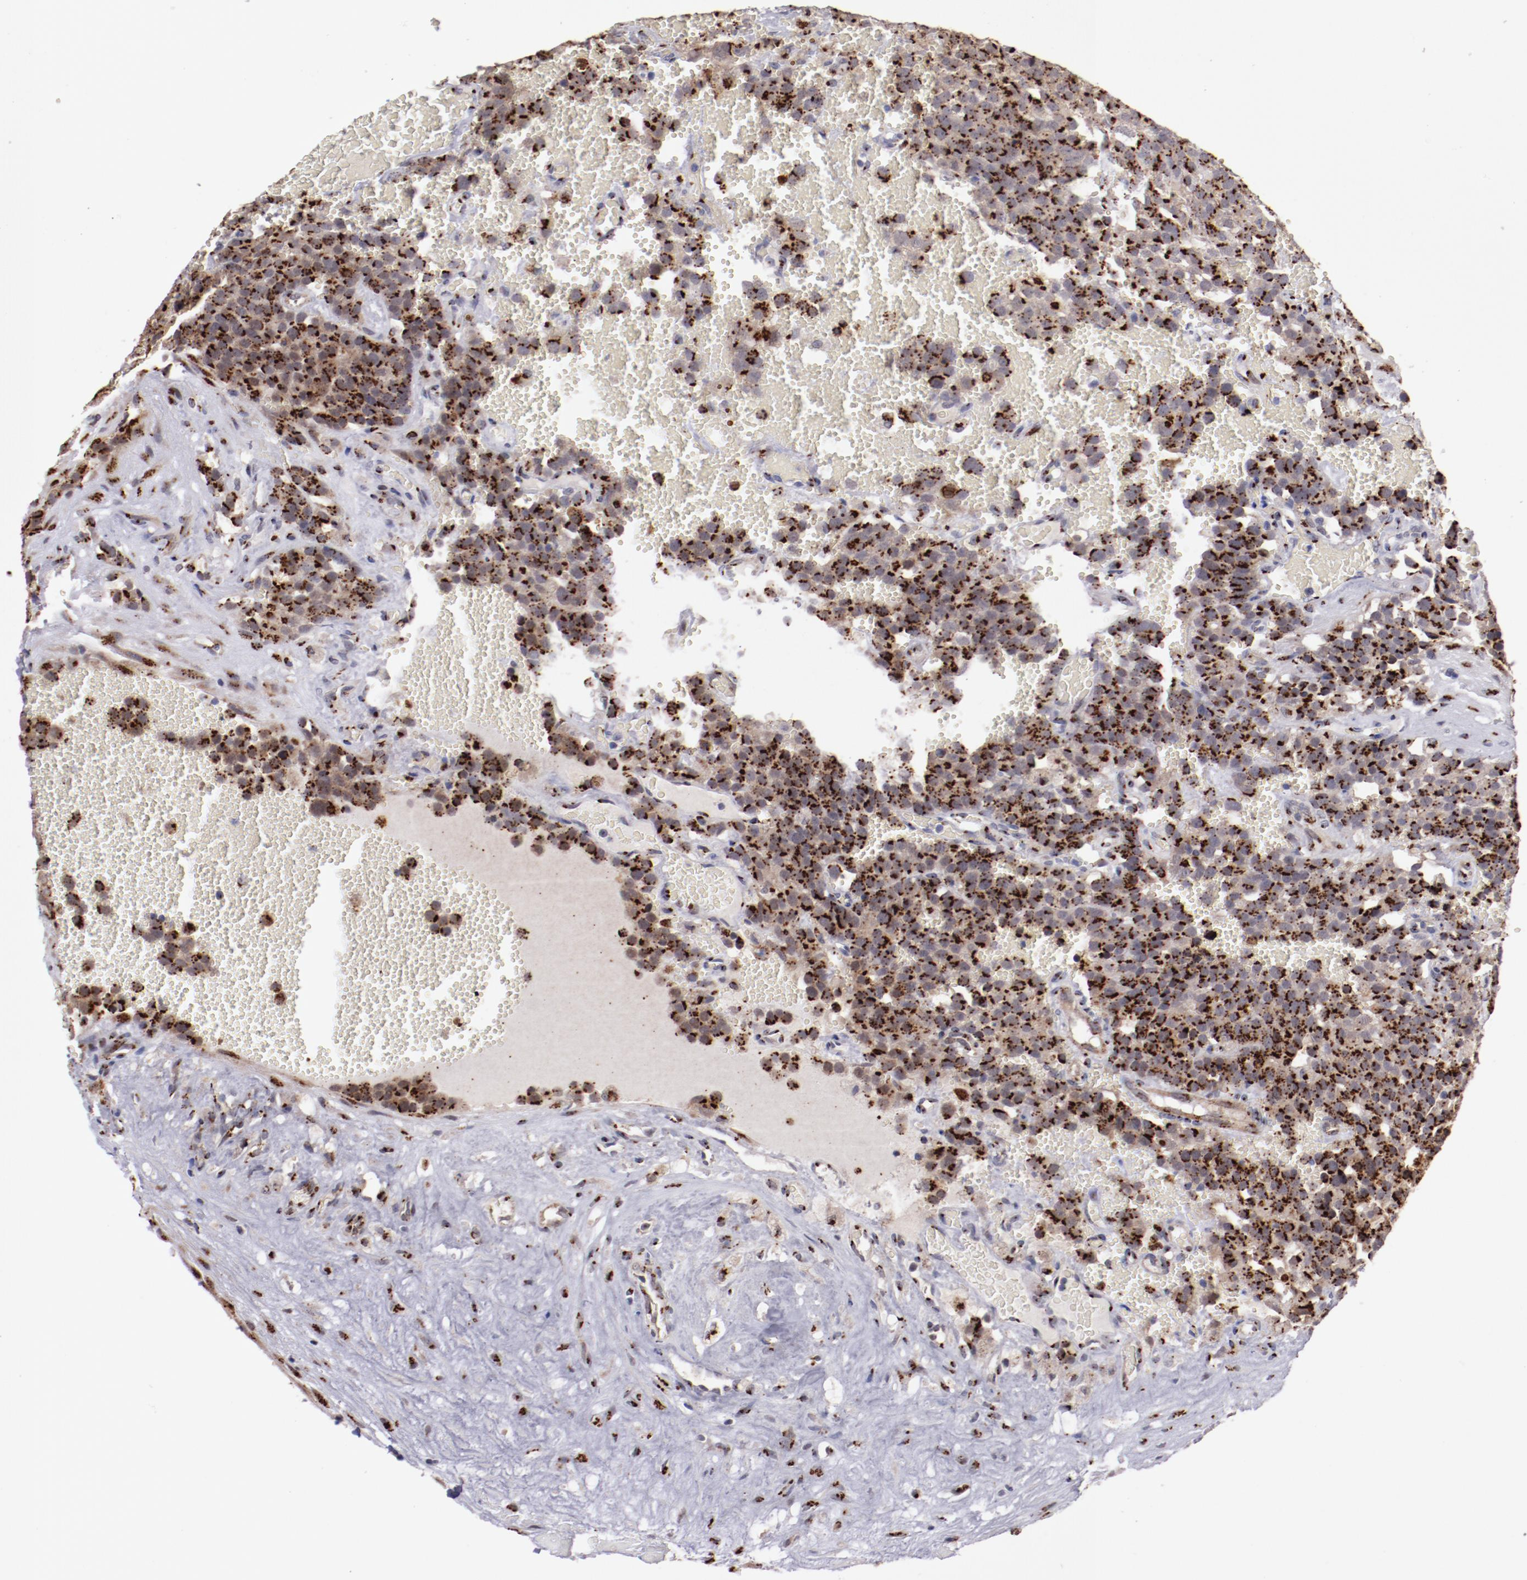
{"staining": {"intensity": "strong", "quantity": ">75%", "location": "cytoplasmic/membranous"}, "tissue": "testis cancer", "cell_type": "Tumor cells", "image_type": "cancer", "snomed": [{"axis": "morphology", "description": "Seminoma, NOS"}, {"axis": "topography", "description": "Testis"}], "caption": "This micrograph reveals immunohistochemistry staining of human testis seminoma, with high strong cytoplasmic/membranous staining in about >75% of tumor cells.", "gene": "GOLIM4", "patient": {"sex": "male", "age": 71}}